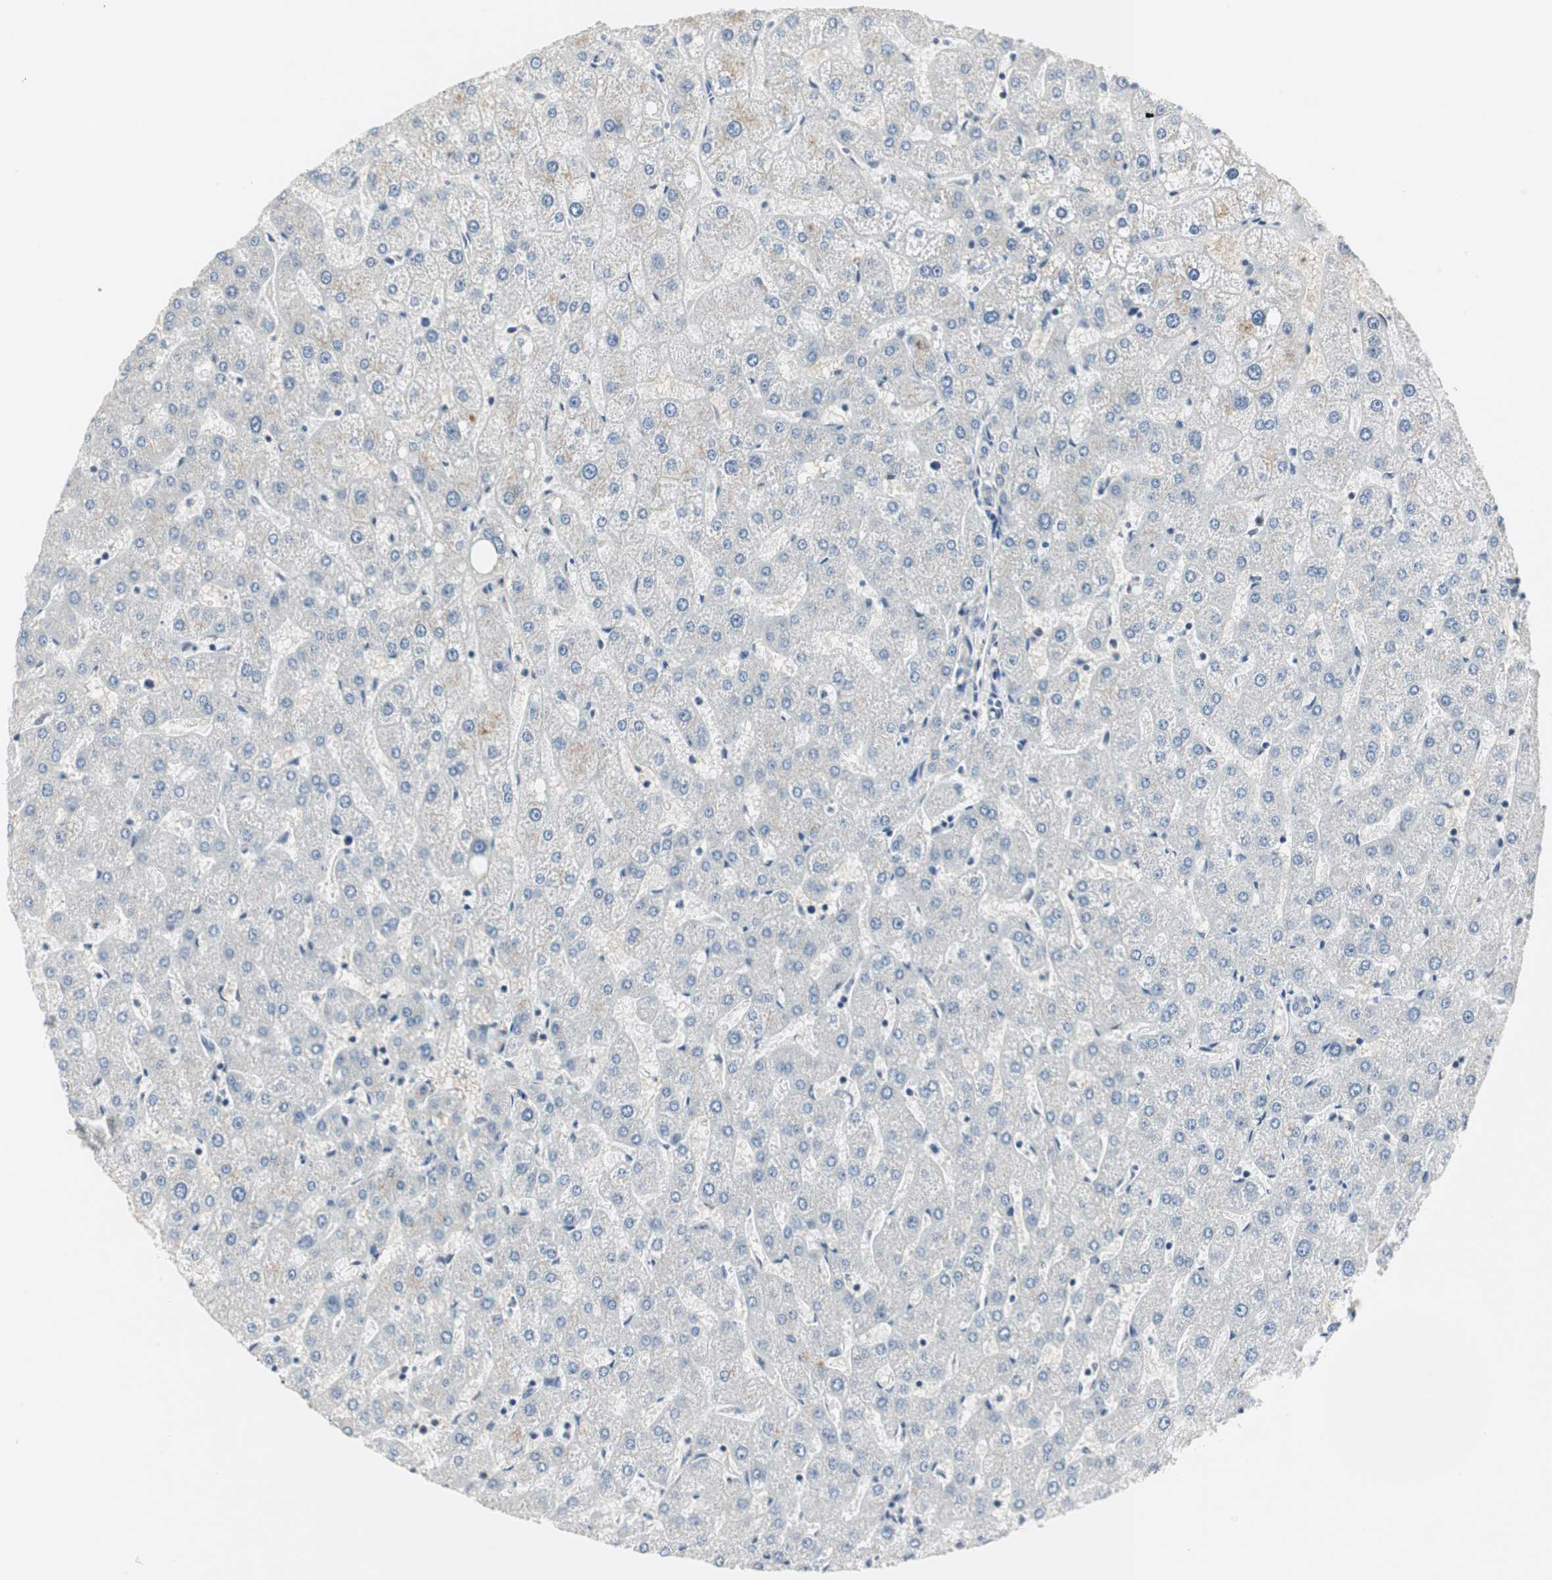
{"staining": {"intensity": "negative", "quantity": "none", "location": "none"}, "tissue": "liver", "cell_type": "Cholangiocytes", "image_type": "normal", "snomed": [{"axis": "morphology", "description": "Normal tissue, NOS"}, {"axis": "topography", "description": "Liver"}], "caption": "Immunohistochemistry of normal human liver reveals no expression in cholangiocytes.", "gene": "CCT5", "patient": {"sex": "male", "age": 67}}